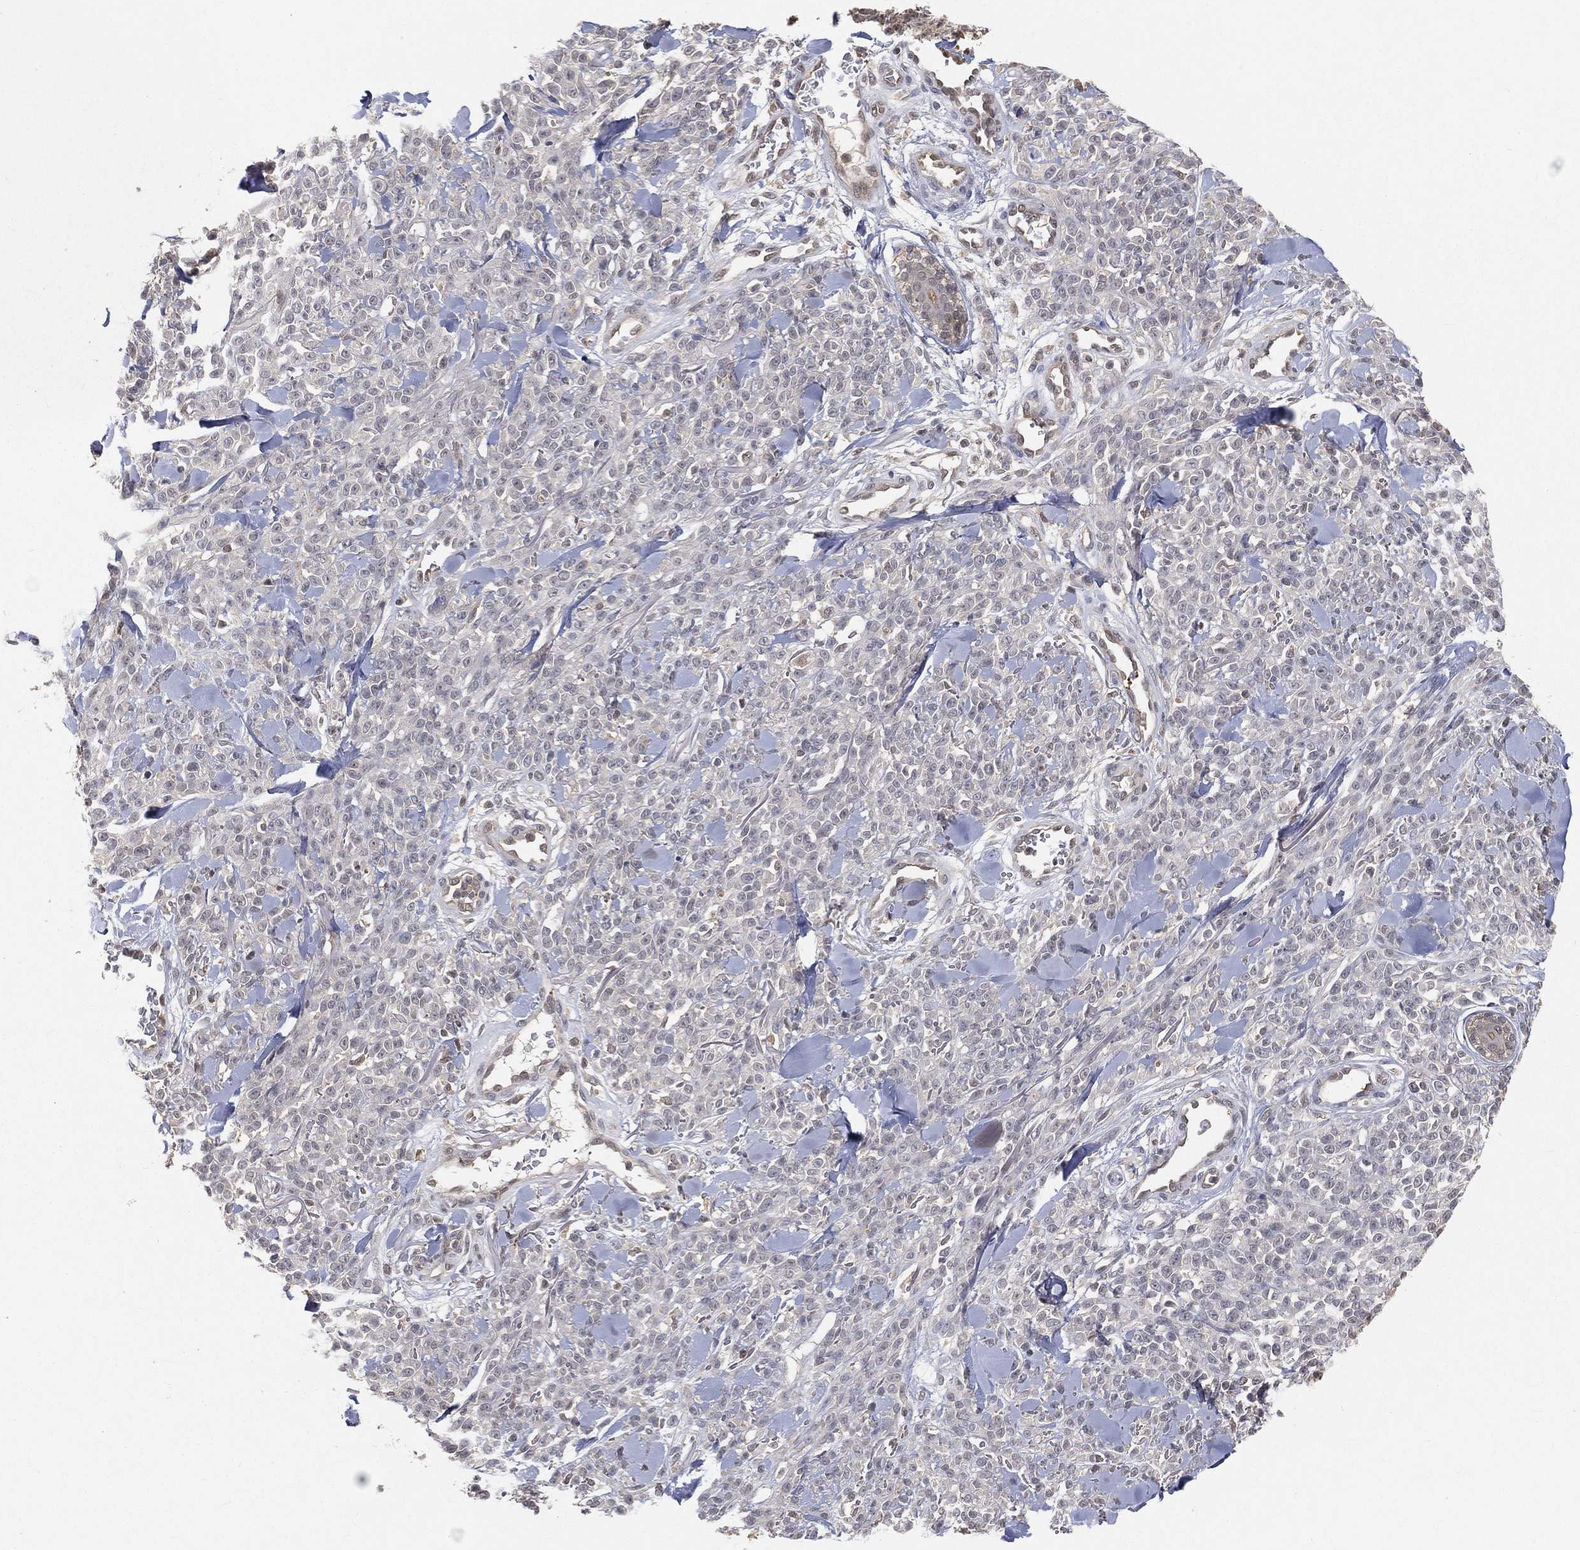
{"staining": {"intensity": "negative", "quantity": "none", "location": "none"}, "tissue": "melanoma", "cell_type": "Tumor cells", "image_type": "cancer", "snomed": [{"axis": "morphology", "description": "Malignant melanoma, NOS"}, {"axis": "topography", "description": "Skin"}, {"axis": "topography", "description": "Skin of trunk"}], "caption": "Immunohistochemical staining of human malignant melanoma displays no significant expression in tumor cells.", "gene": "MAPK1", "patient": {"sex": "male", "age": 74}}